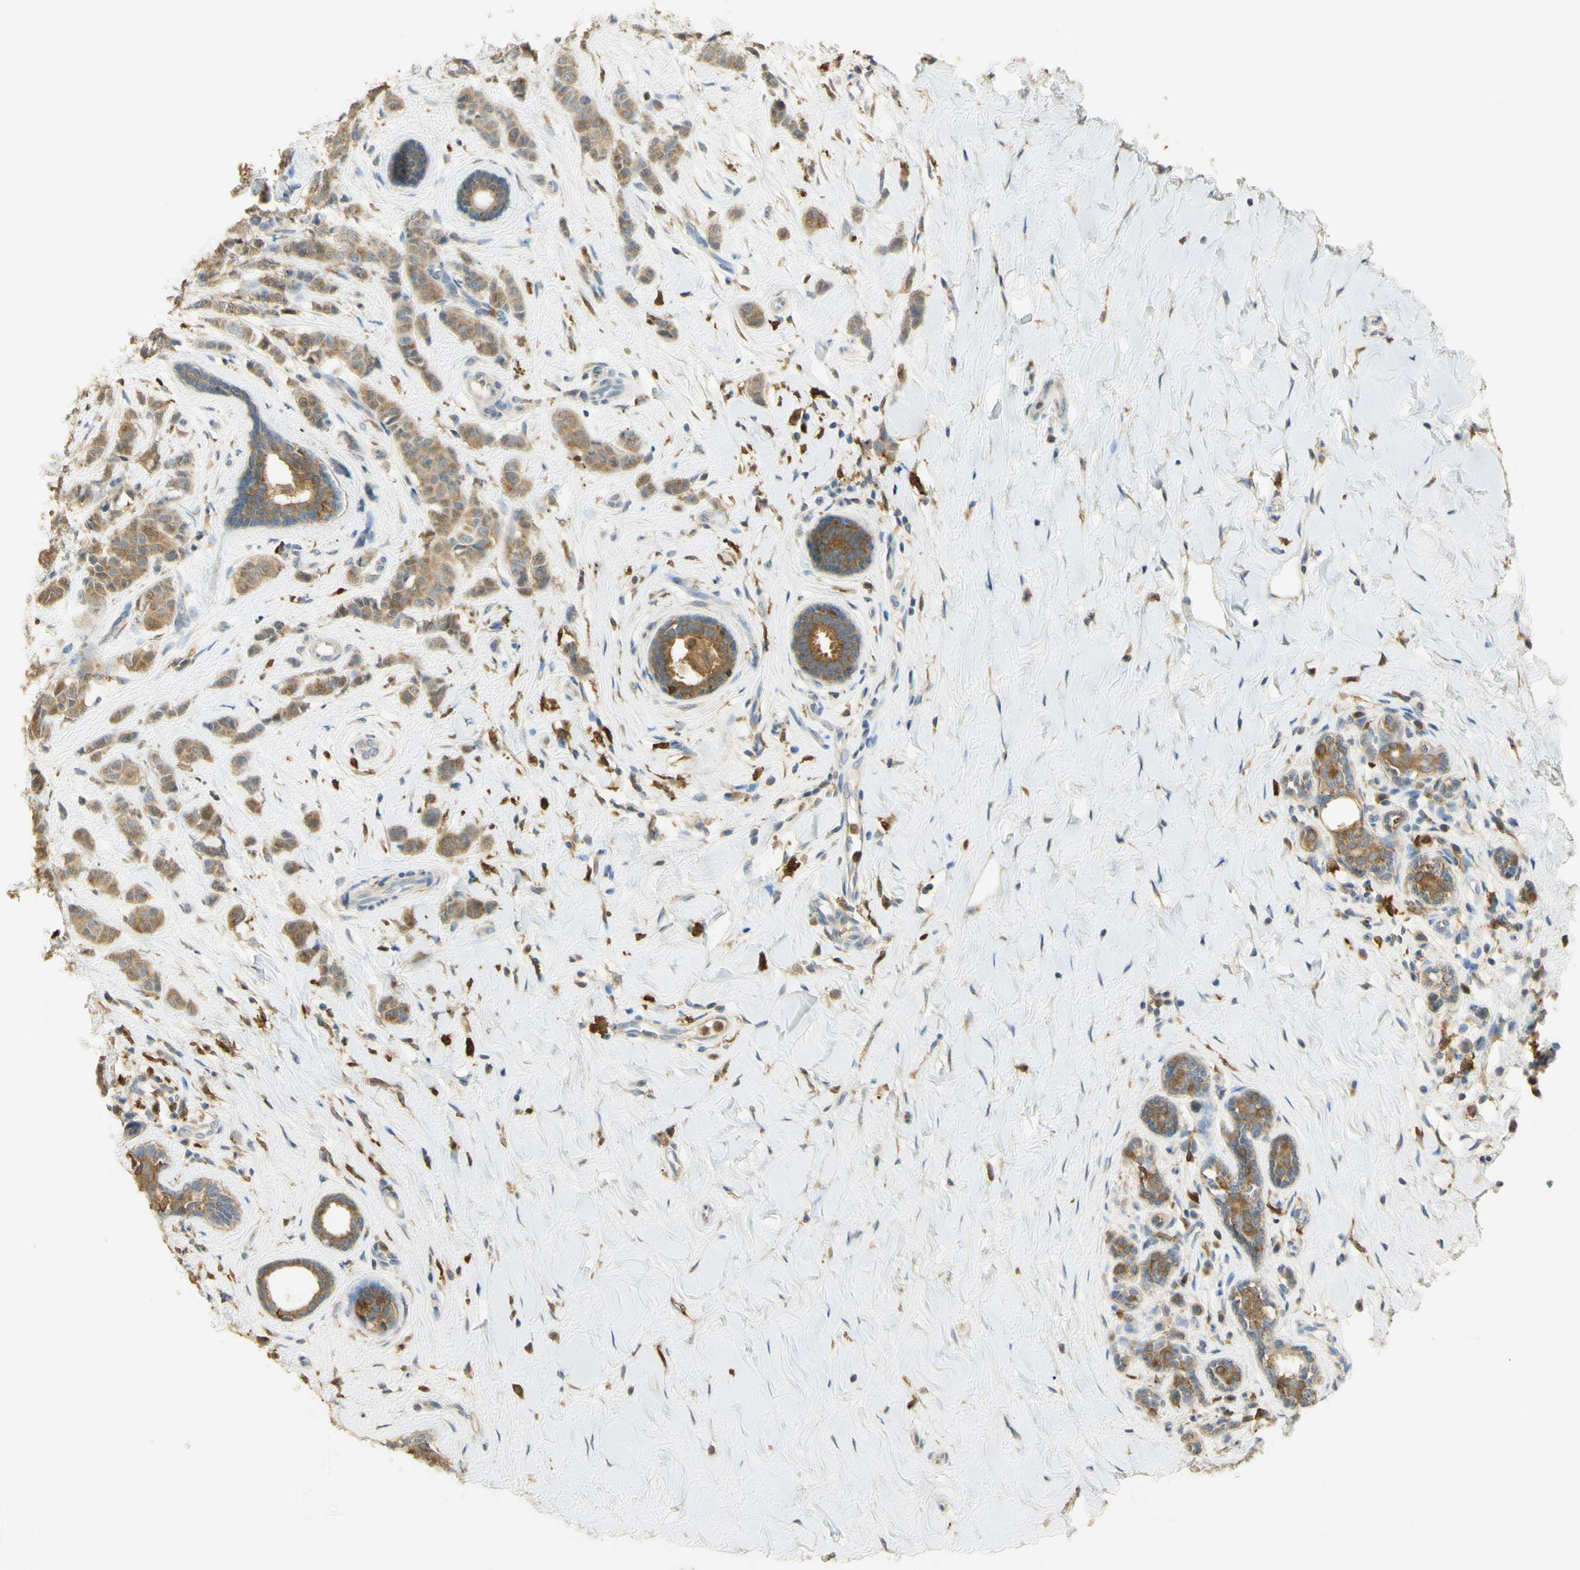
{"staining": {"intensity": "moderate", "quantity": ">75%", "location": "cytoplasmic/membranous"}, "tissue": "breast cancer", "cell_type": "Tumor cells", "image_type": "cancer", "snomed": [{"axis": "morphology", "description": "Normal tissue, NOS"}, {"axis": "morphology", "description": "Duct carcinoma"}, {"axis": "topography", "description": "Breast"}], "caption": "Protein expression analysis of human breast cancer (intraductal carcinoma) reveals moderate cytoplasmic/membranous staining in approximately >75% of tumor cells. Nuclei are stained in blue.", "gene": "PAK1", "patient": {"sex": "female", "age": 40}}